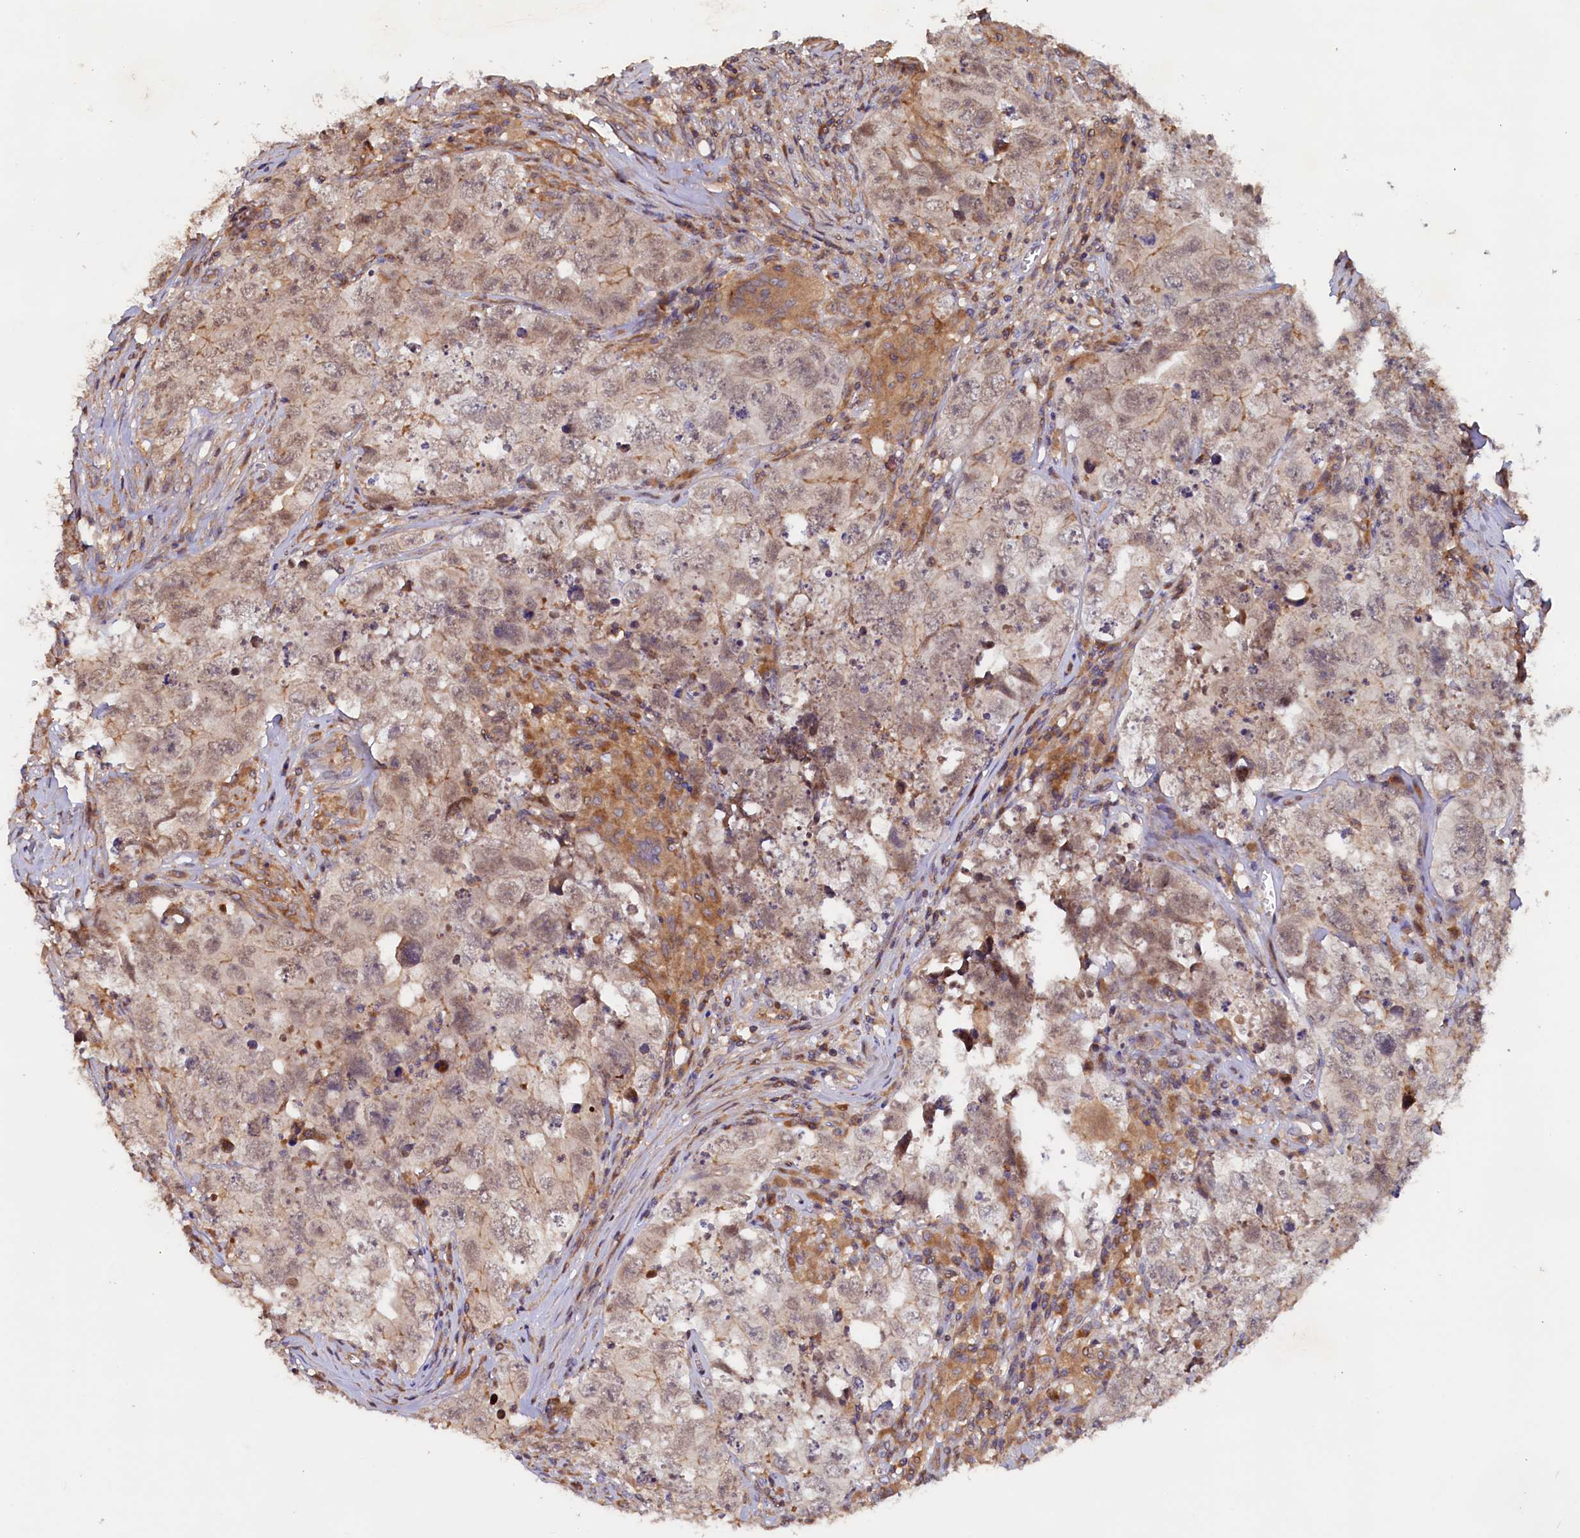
{"staining": {"intensity": "weak", "quantity": "25%-75%", "location": "cytoplasmic/membranous,nuclear"}, "tissue": "testis cancer", "cell_type": "Tumor cells", "image_type": "cancer", "snomed": [{"axis": "morphology", "description": "Seminoma, NOS"}, {"axis": "morphology", "description": "Carcinoma, Embryonal, NOS"}, {"axis": "topography", "description": "Testis"}], "caption": "IHC photomicrograph of neoplastic tissue: testis cancer (embryonal carcinoma) stained using immunohistochemistry (IHC) shows low levels of weak protein expression localized specifically in the cytoplasmic/membranous and nuclear of tumor cells, appearing as a cytoplasmic/membranous and nuclear brown color.", "gene": "DUOXA1", "patient": {"sex": "male", "age": 43}}